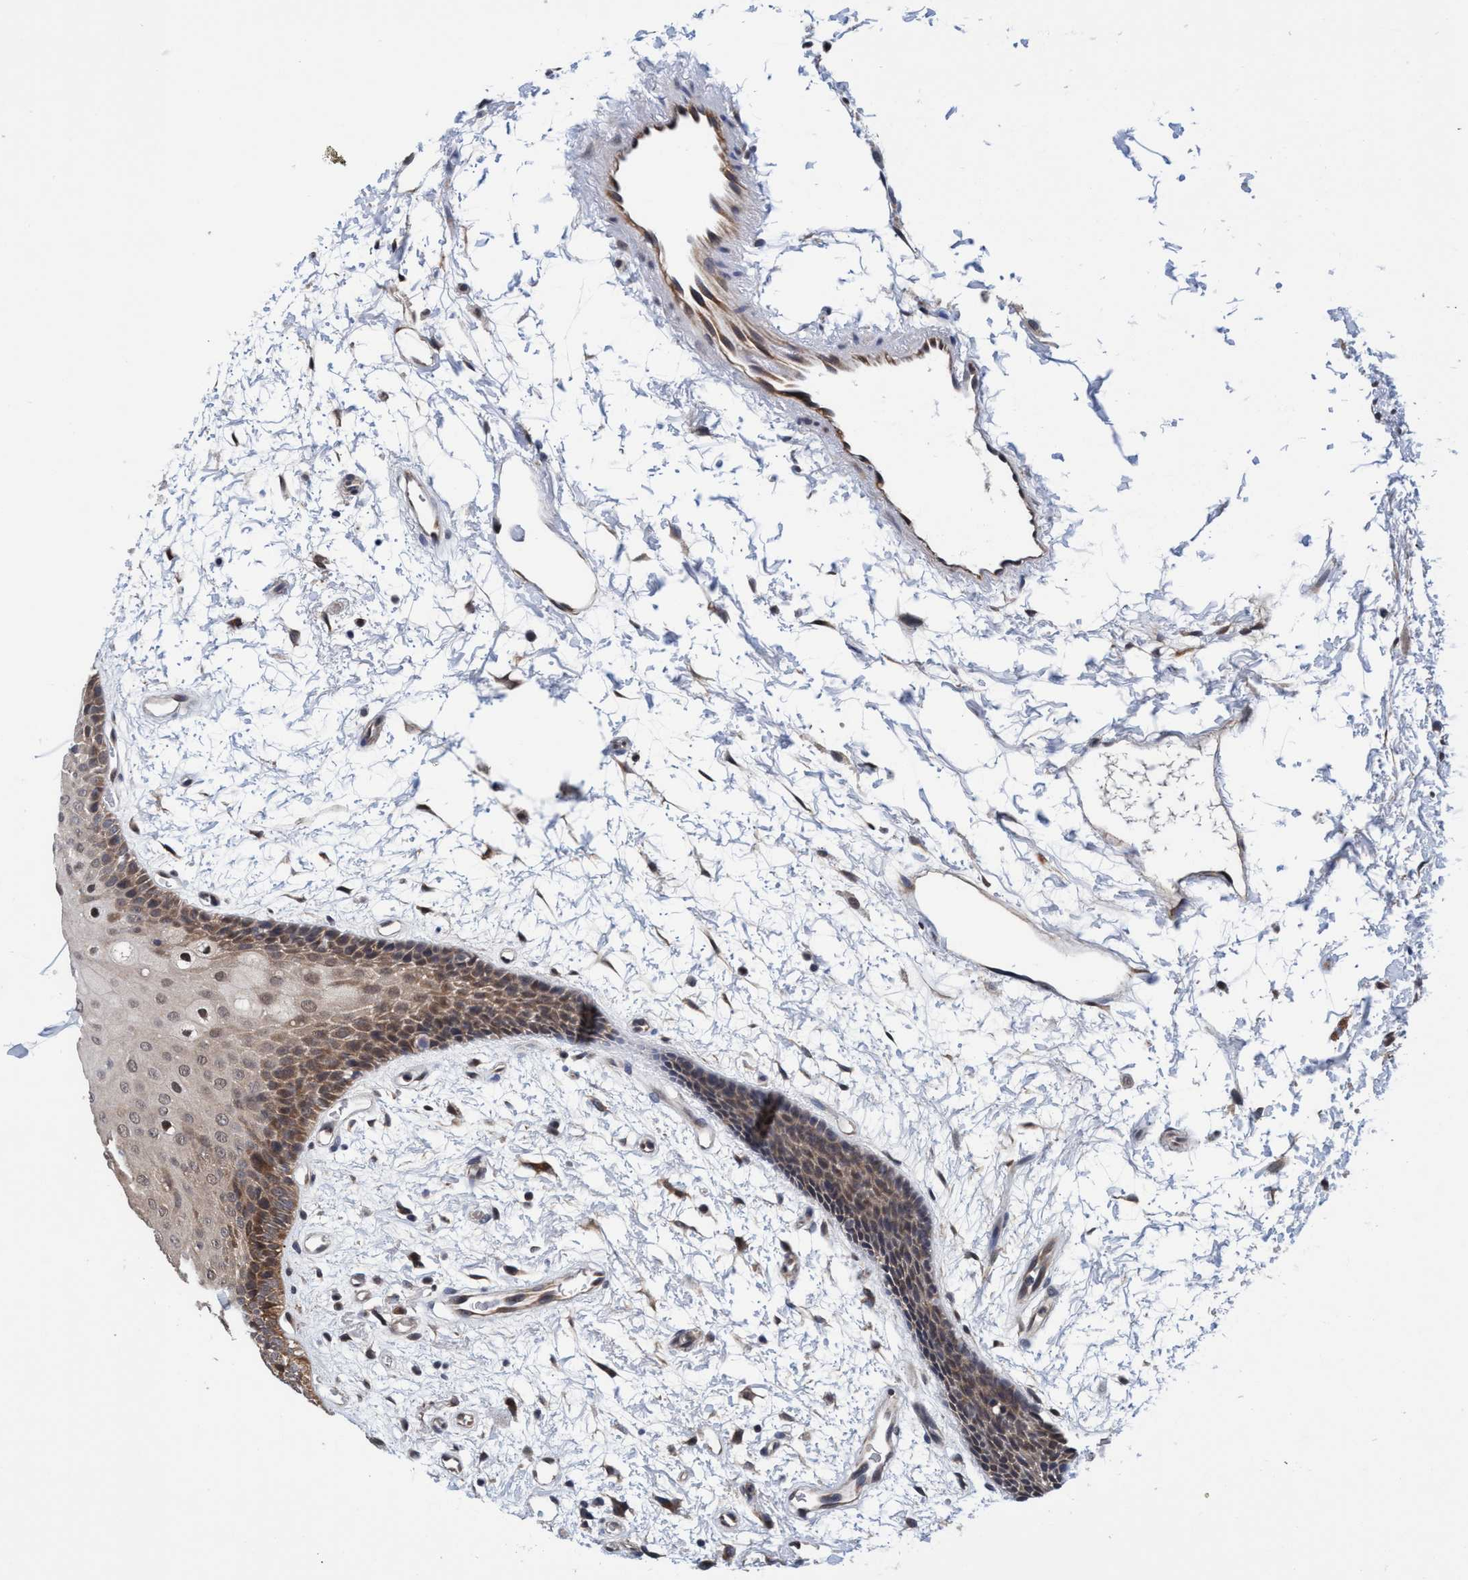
{"staining": {"intensity": "moderate", "quantity": ">75%", "location": "cytoplasmic/membranous,nuclear"}, "tissue": "oral mucosa", "cell_type": "Squamous epithelial cells", "image_type": "normal", "snomed": [{"axis": "morphology", "description": "Normal tissue, NOS"}, {"axis": "topography", "description": "Skeletal muscle"}, {"axis": "topography", "description": "Oral tissue"}, {"axis": "topography", "description": "Peripheral nerve tissue"}], "caption": "Immunohistochemistry (IHC) (DAB (3,3'-diaminobenzidine)) staining of normal oral mucosa displays moderate cytoplasmic/membranous,nuclear protein expression in approximately >75% of squamous epithelial cells.", "gene": "PSMD12", "patient": {"sex": "female", "age": 84}}